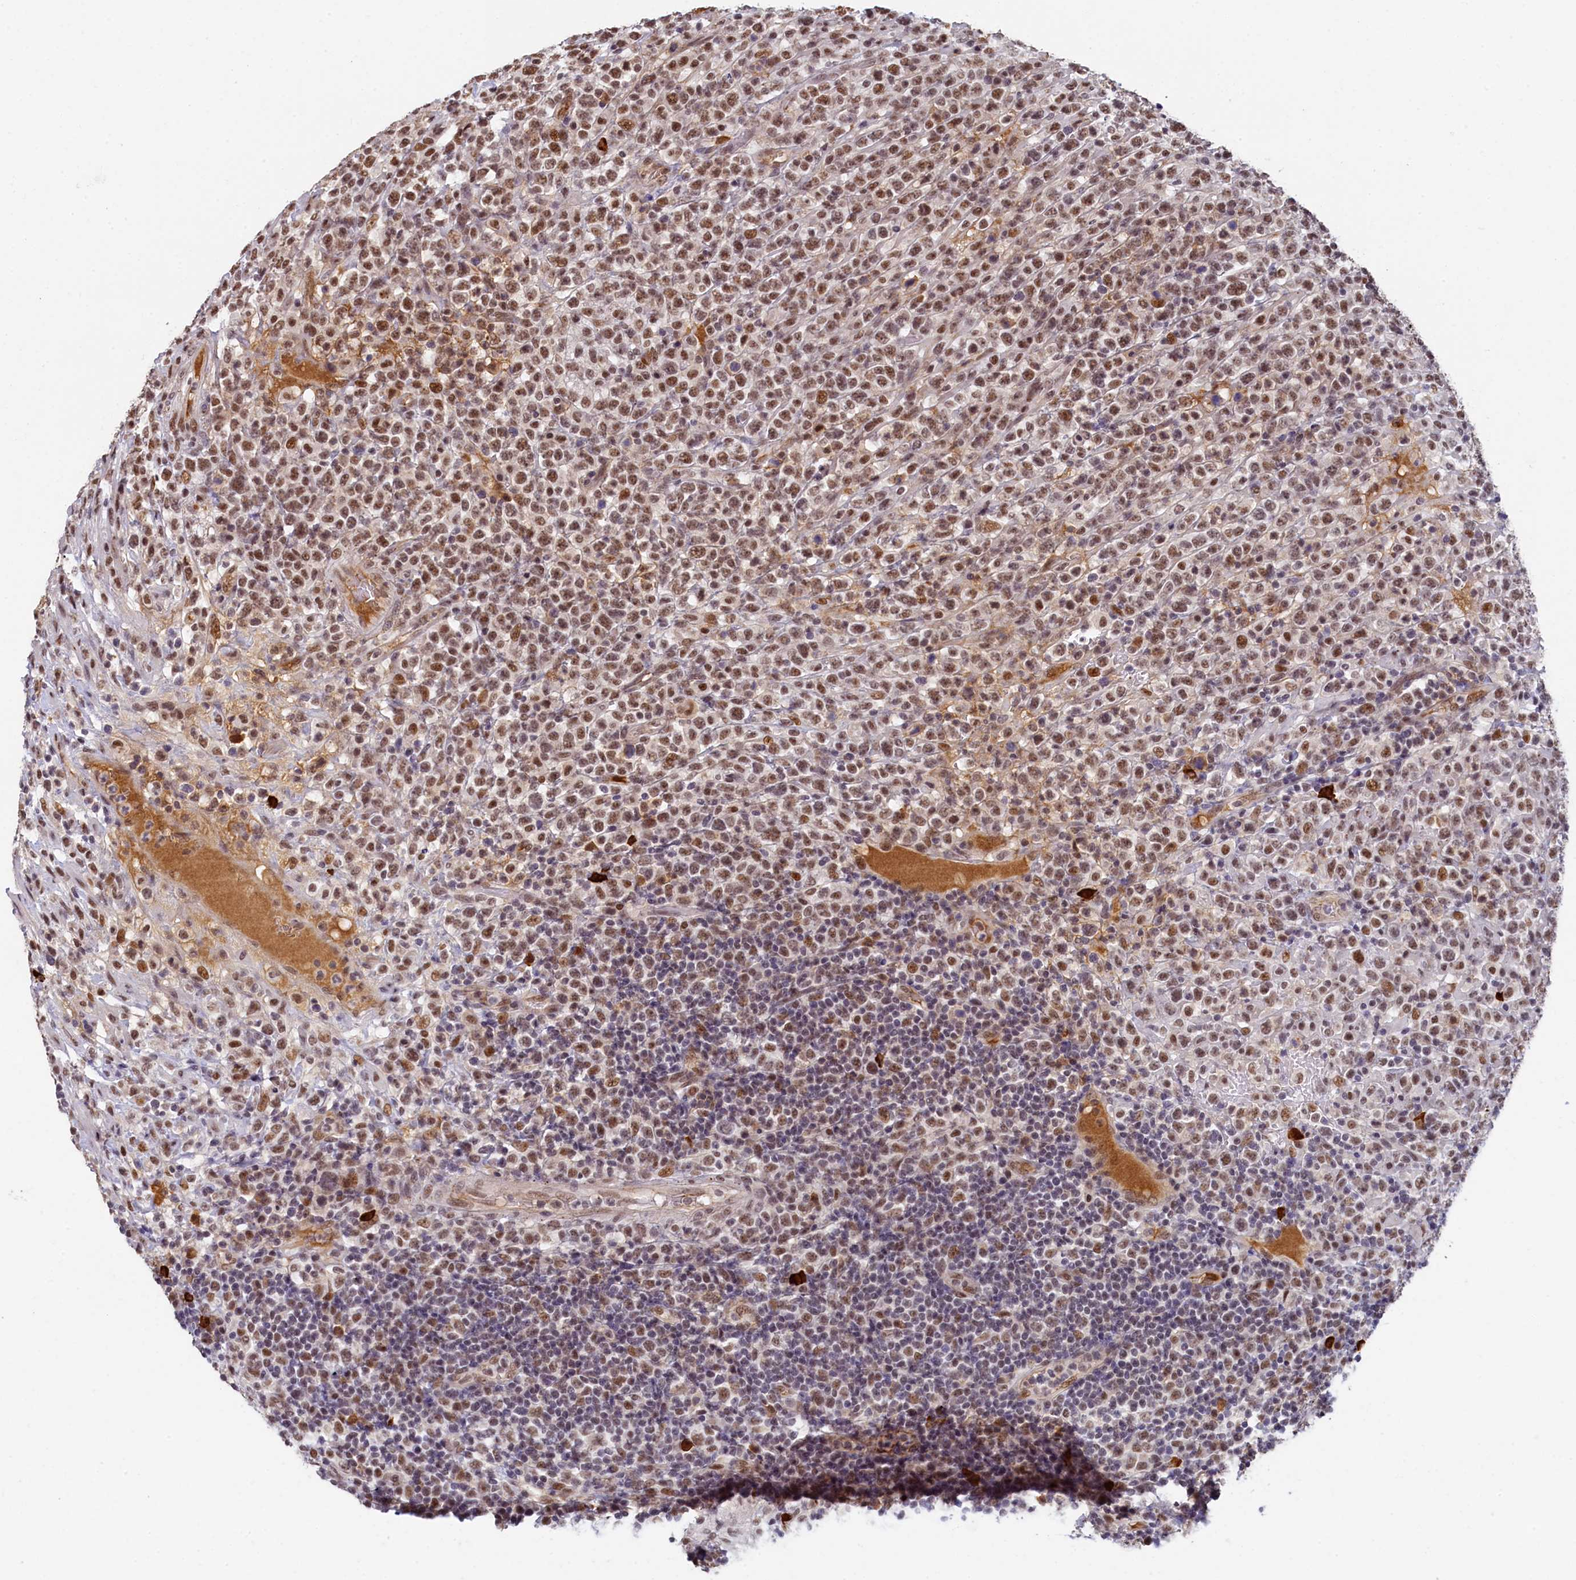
{"staining": {"intensity": "moderate", "quantity": ">75%", "location": "nuclear"}, "tissue": "lymphoma", "cell_type": "Tumor cells", "image_type": "cancer", "snomed": [{"axis": "morphology", "description": "Malignant lymphoma, non-Hodgkin's type, High grade"}, {"axis": "topography", "description": "Colon"}], "caption": "An immunohistochemistry (IHC) histopathology image of neoplastic tissue is shown. Protein staining in brown labels moderate nuclear positivity in high-grade malignant lymphoma, non-Hodgkin's type within tumor cells.", "gene": "INTS14", "patient": {"sex": "female", "age": 53}}